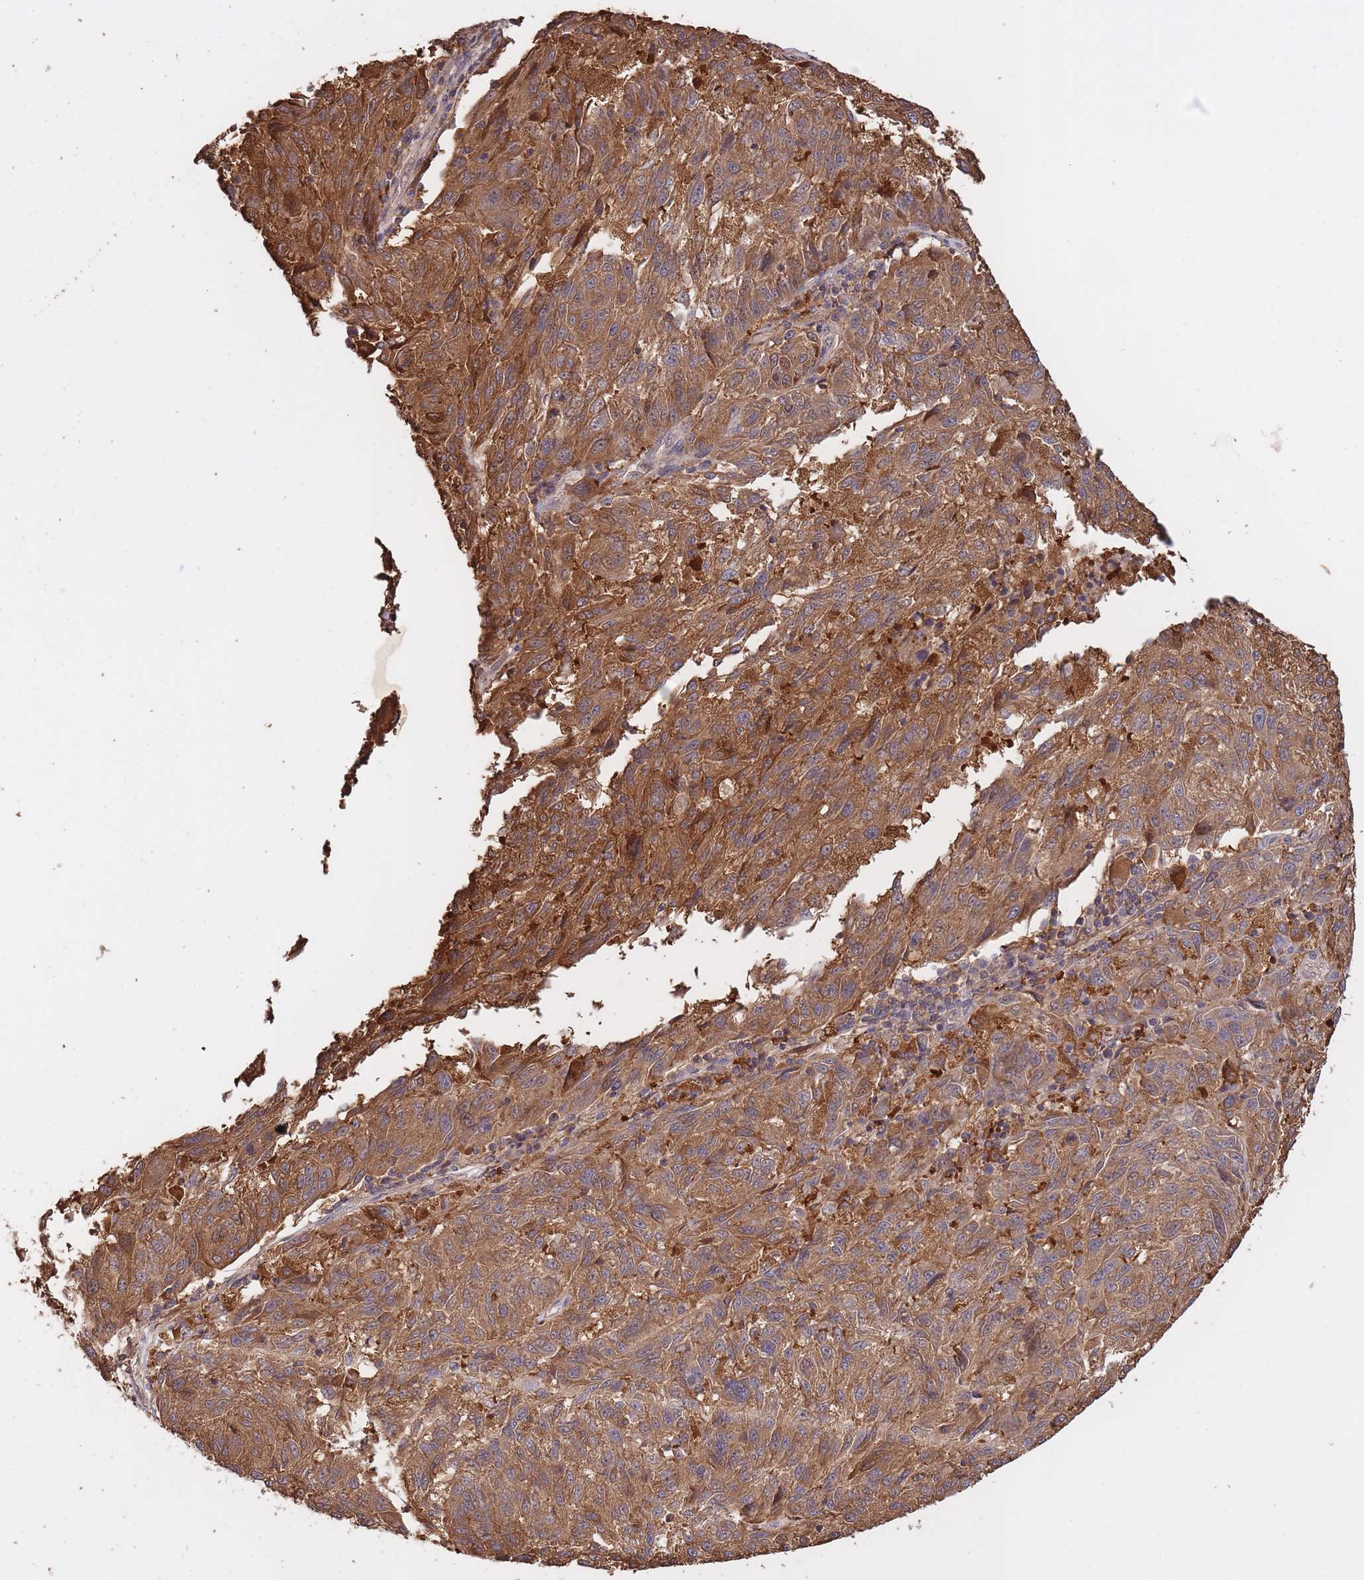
{"staining": {"intensity": "moderate", "quantity": ">75%", "location": "cytoplasmic/membranous"}, "tissue": "melanoma", "cell_type": "Tumor cells", "image_type": "cancer", "snomed": [{"axis": "morphology", "description": "Malignant melanoma, NOS"}, {"axis": "topography", "description": "Skin"}], "caption": "The immunohistochemical stain labels moderate cytoplasmic/membranous positivity in tumor cells of malignant melanoma tissue. The staining was performed using DAB to visualize the protein expression in brown, while the nuclei were stained in blue with hematoxylin (Magnification: 20x).", "gene": "ZNF304", "patient": {"sex": "male", "age": 53}}